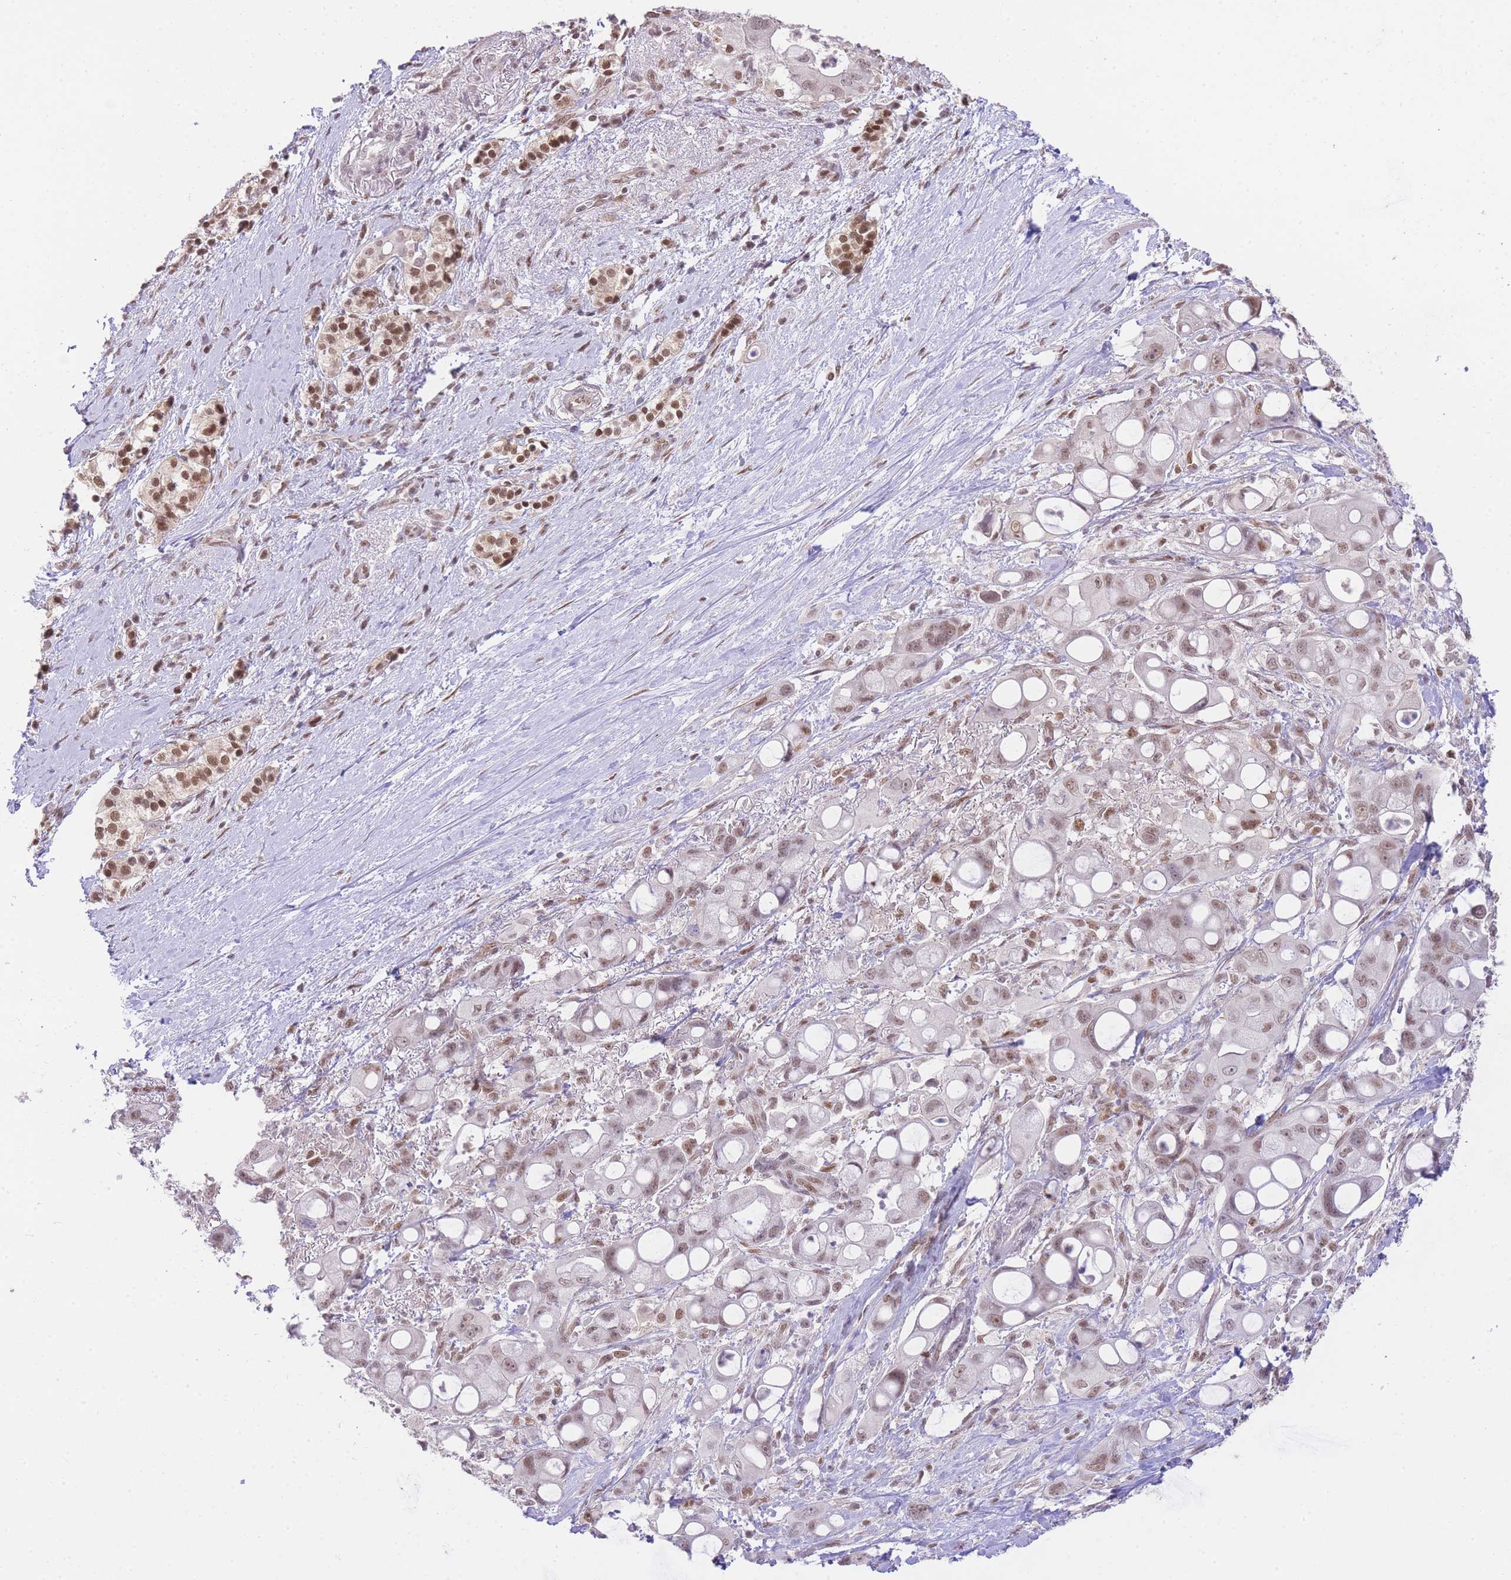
{"staining": {"intensity": "moderate", "quantity": ">75%", "location": "nuclear"}, "tissue": "pancreatic cancer", "cell_type": "Tumor cells", "image_type": "cancer", "snomed": [{"axis": "morphology", "description": "Adenocarcinoma, NOS"}, {"axis": "topography", "description": "Pancreas"}], "caption": "A brown stain labels moderate nuclear positivity of a protein in adenocarcinoma (pancreatic) tumor cells. (Stains: DAB in brown, nuclei in blue, Microscopy: brightfield microscopy at high magnification).", "gene": "UBXN7", "patient": {"sex": "male", "age": 68}}